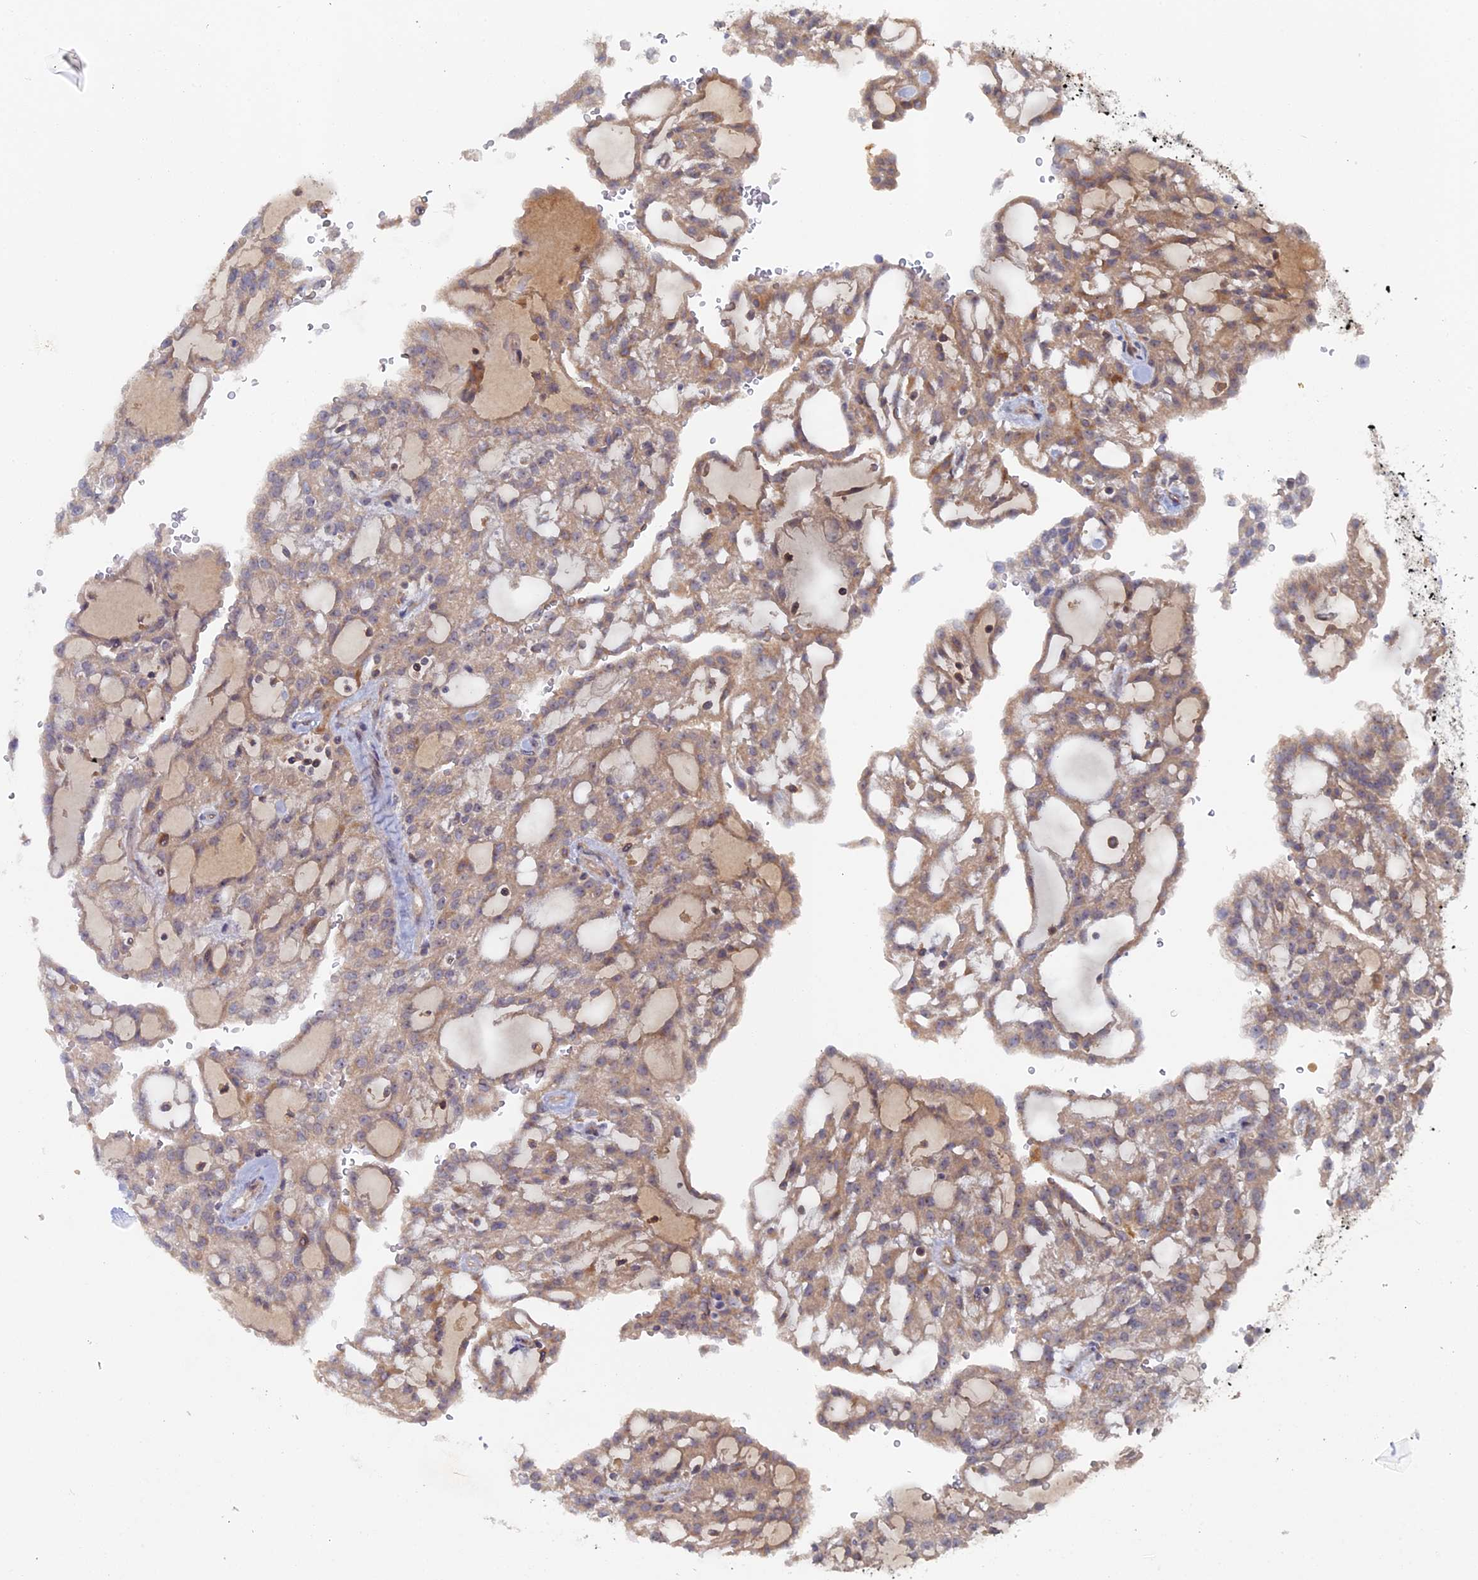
{"staining": {"intensity": "weak", "quantity": ">75%", "location": "cytoplasmic/membranous"}, "tissue": "renal cancer", "cell_type": "Tumor cells", "image_type": "cancer", "snomed": [{"axis": "morphology", "description": "Adenocarcinoma, NOS"}, {"axis": "topography", "description": "Kidney"}], "caption": "The histopathology image shows staining of adenocarcinoma (renal), revealing weak cytoplasmic/membranous protein positivity (brown color) within tumor cells.", "gene": "RAB15", "patient": {"sex": "male", "age": 63}}